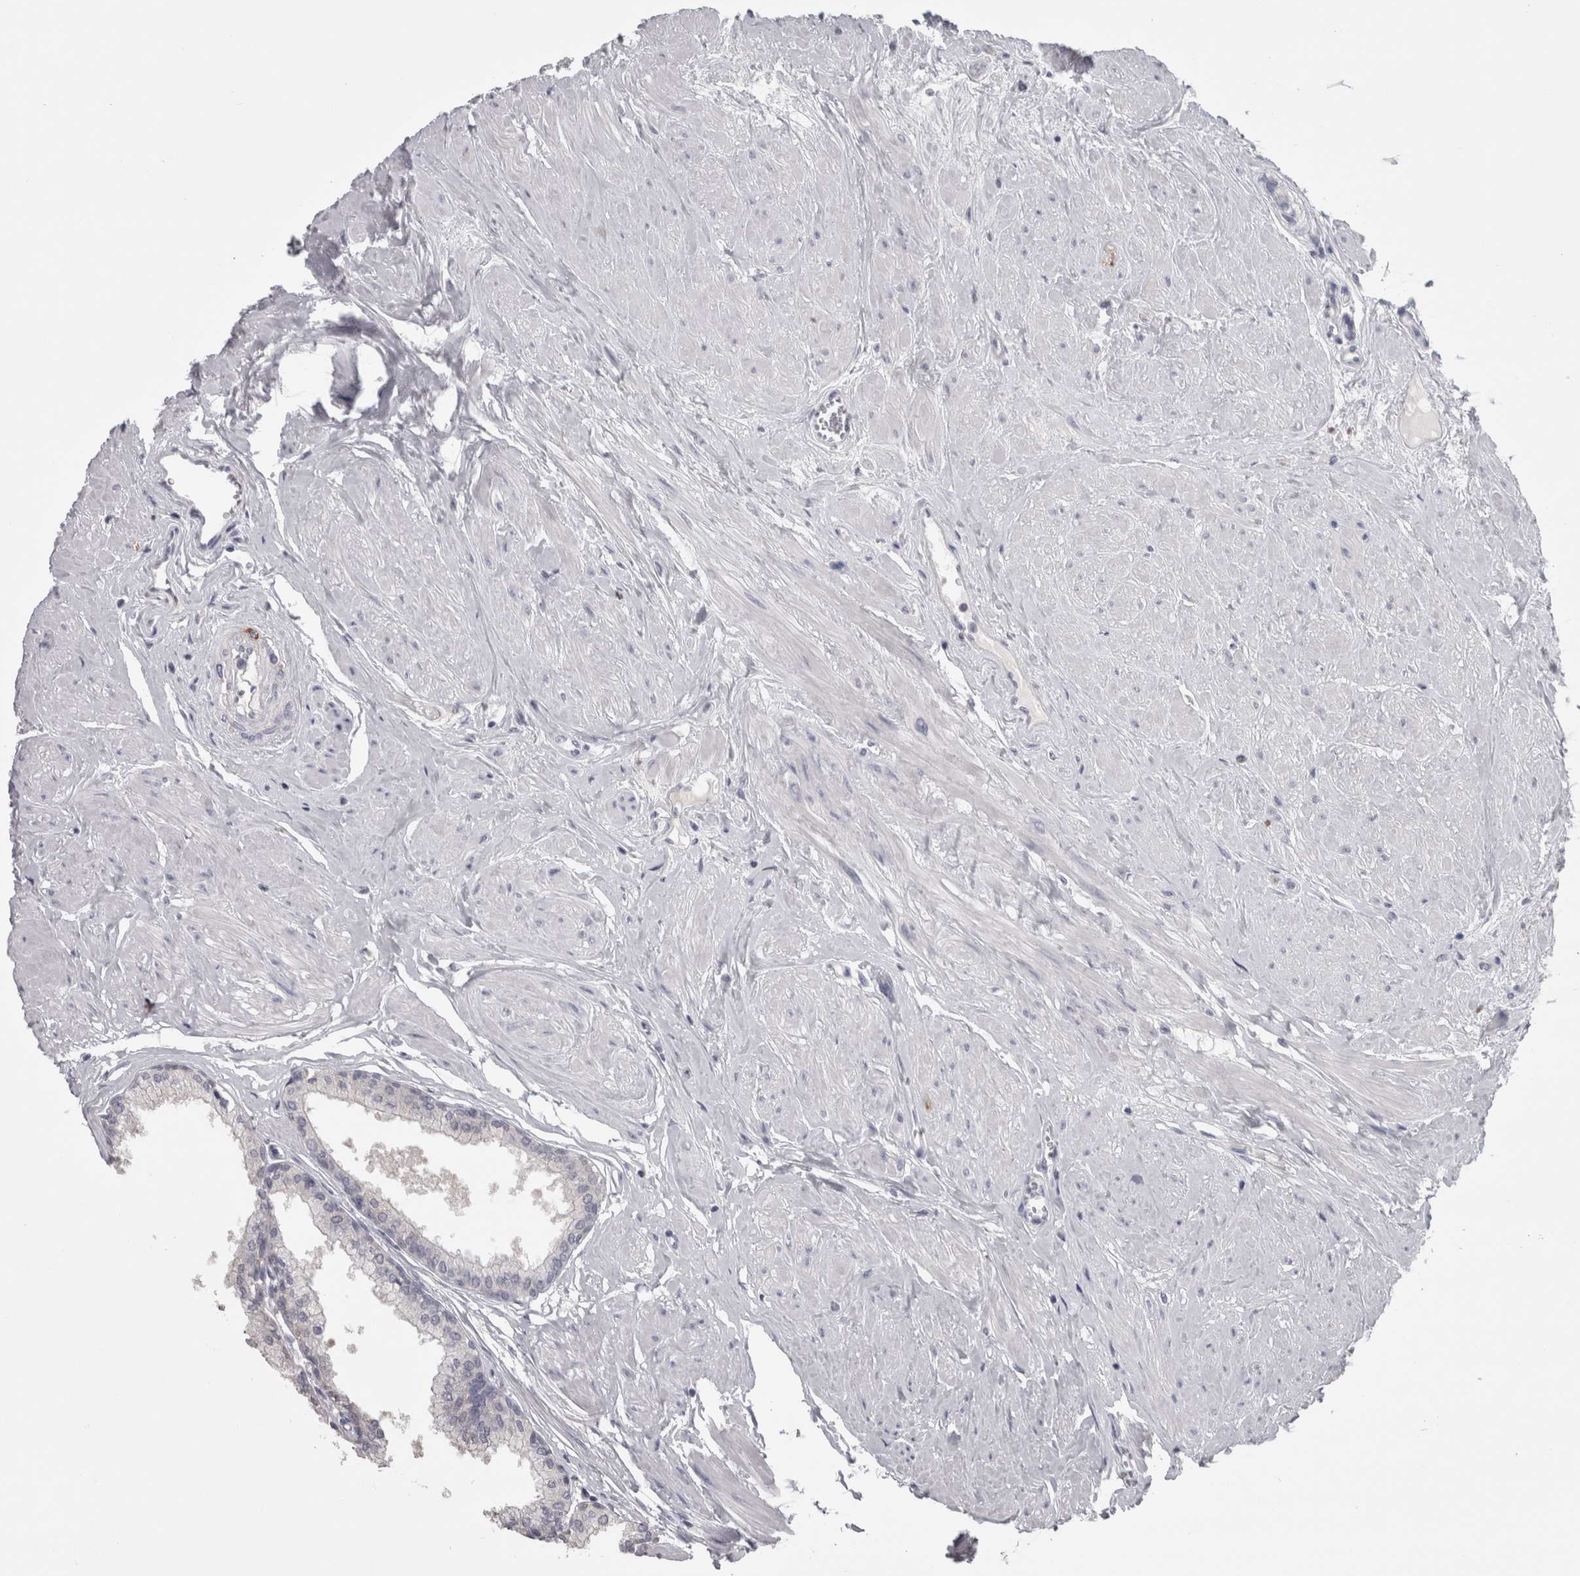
{"staining": {"intensity": "moderate", "quantity": "<25%", "location": "cytoplasmic/membranous"}, "tissue": "seminal vesicle", "cell_type": "Glandular cells", "image_type": "normal", "snomed": [{"axis": "morphology", "description": "Normal tissue, NOS"}, {"axis": "topography", "description": "Prostate"}, {"axis": "topography", "description": "Seminal veicle"}], "caption": "Immunohistochemical staining of unremarkable human seminal vesicle demonstrates moderate cytoplasmic/membranous protein staining in approximately <25% of glandular cells.", "gene": "TCAP", "patient": {"sex": "male", "age": 60}}